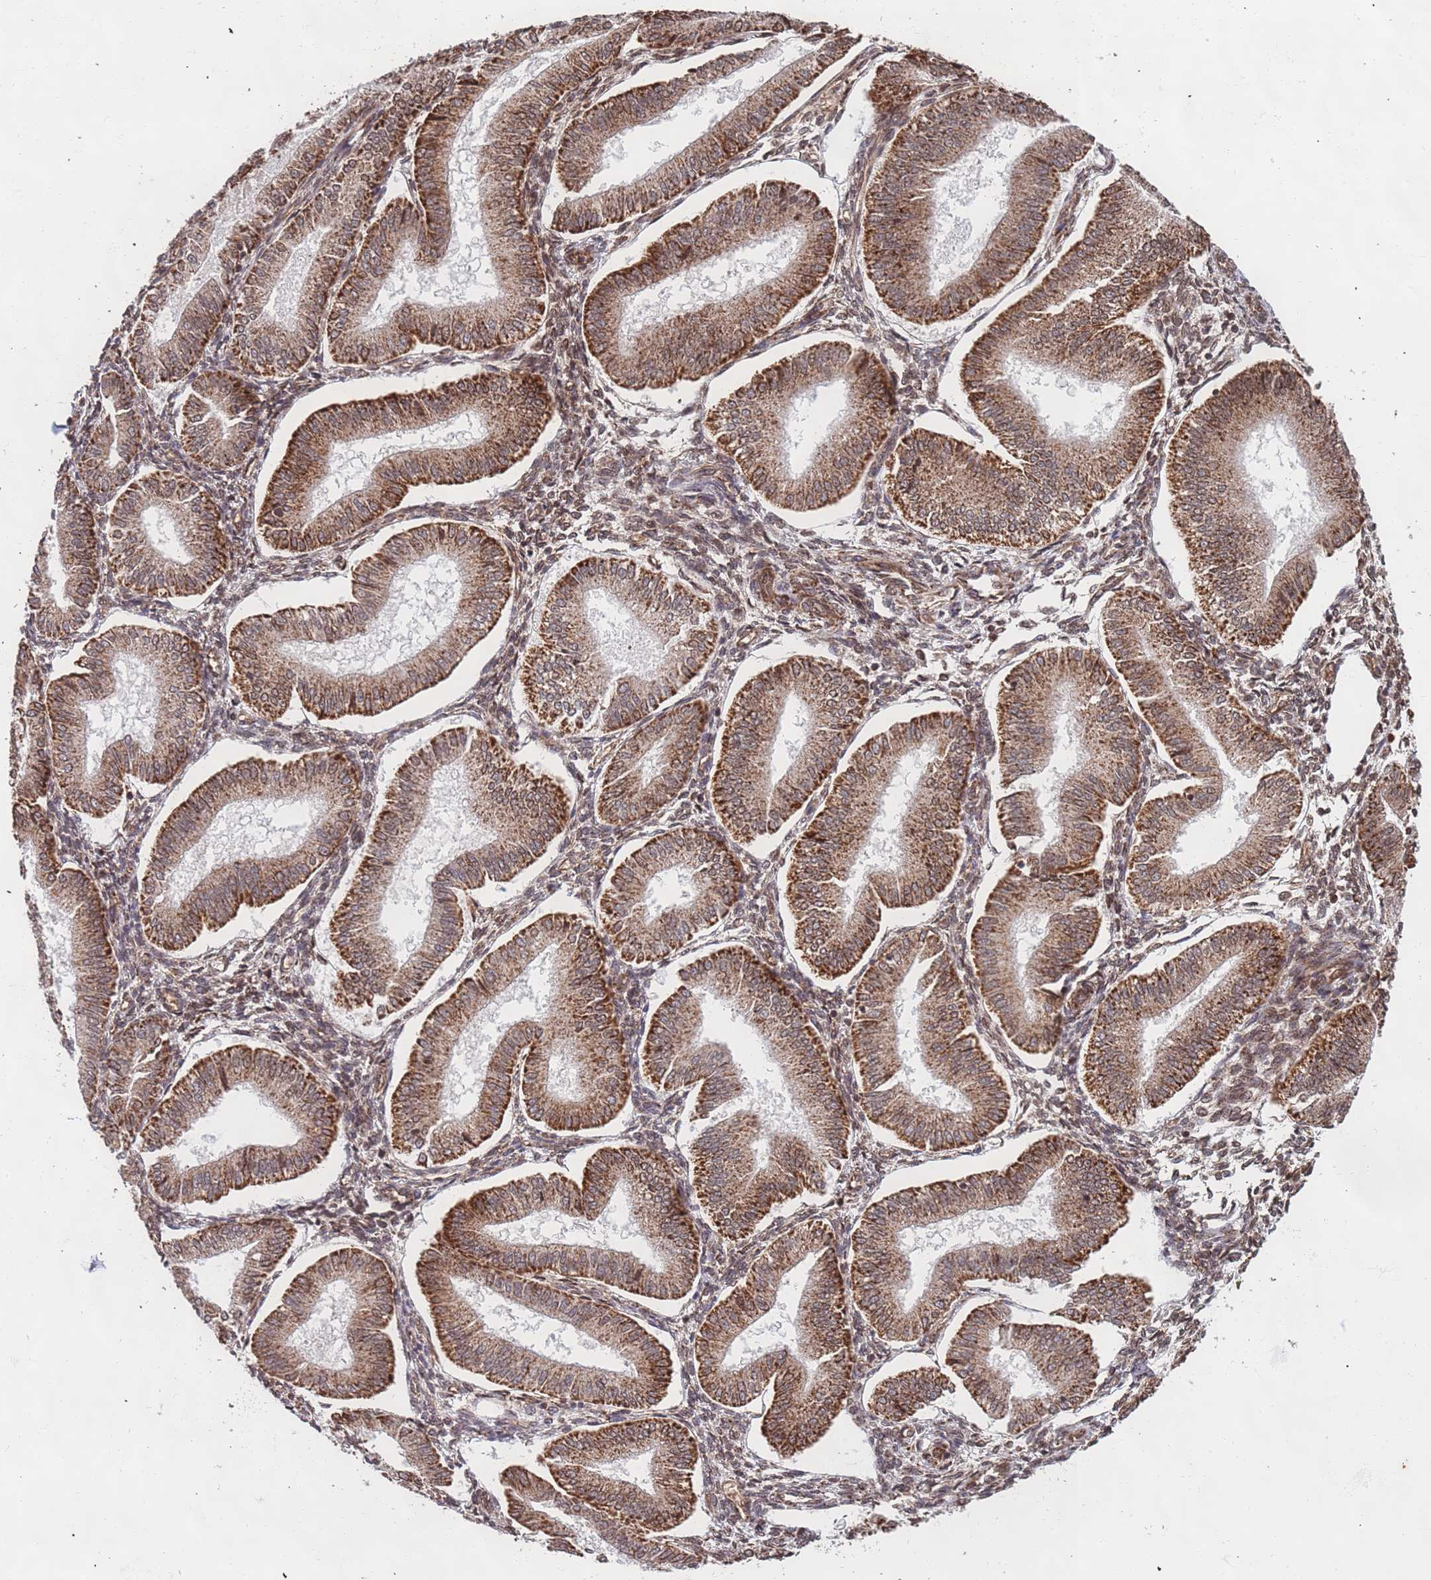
{"staining": {"intensity": "moderate", "quantity": ">75%", "location": "cytoplasmic/membranous,nuclear"}, "tissue": "endometrium", "cell_type": "Cells in endometrial stroma", "image_type": "normal", "snomed": [{"axis": "morphology", "description": "Normal tissue, NOS"}, {"axis": "topography", "description": "Endometrium"}], "caption": "IHC image of benign endometrium: human endometrium stained using immunohistochemistry (IHC) displays medium levels of moderate protein expression localized specifically in the cytoplasmic/membranous,nuclear of cells in endometrial stroma, appearing as a cytoplasmic/membranous,nuclear brown color.", "gene": "DCHS1", "patient": {"sex": "female", "age": 39}}